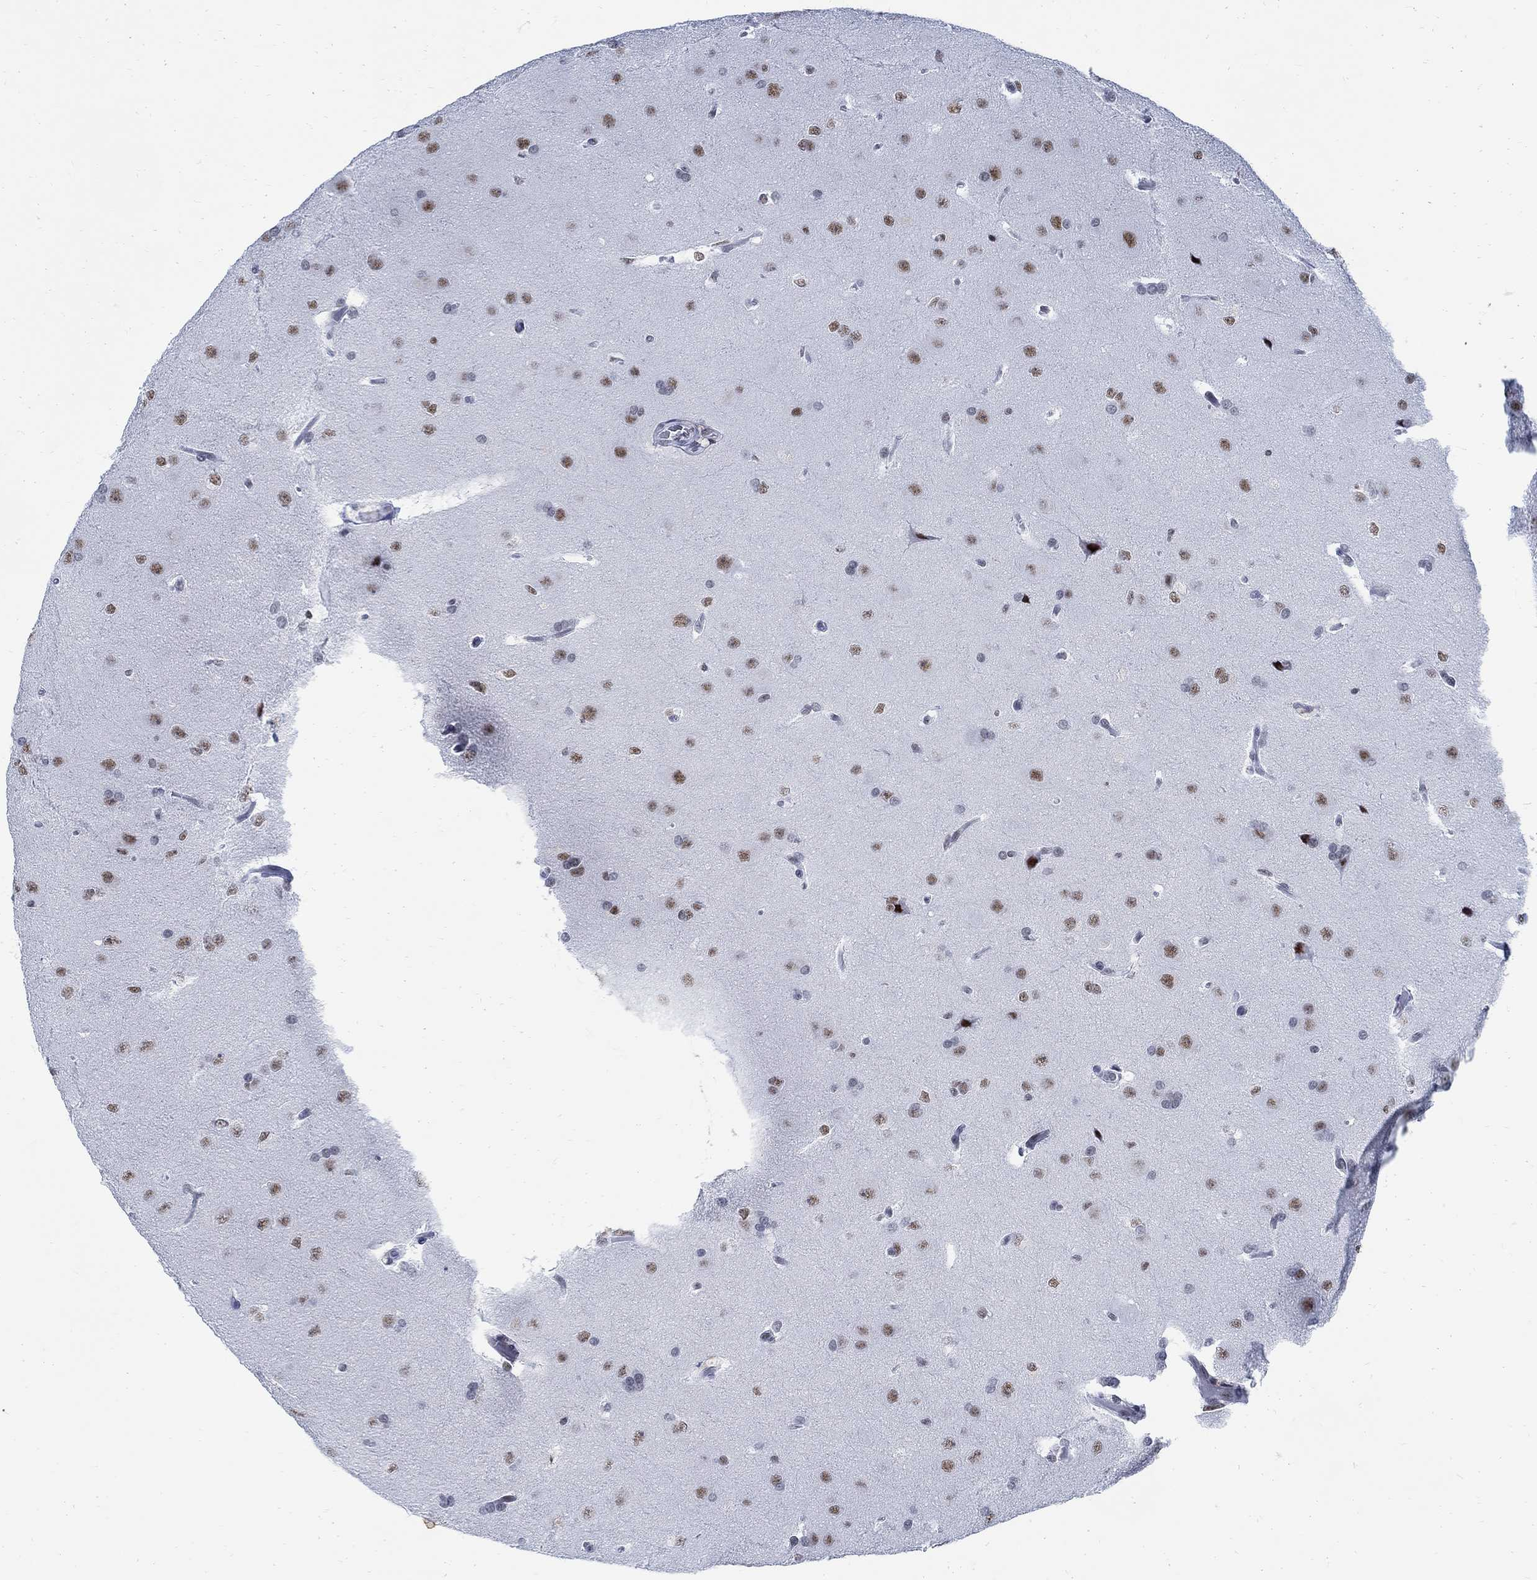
{"staining": {"intensity": "moderate", "quantity": ">75%", "location": "nuclear"}, "tissue": "glioma", "cell_type": "Tumor cells", "image_type": "cancer", "snomed": [{"axis": "morphology", "description": "Glioma, malignant, Low grade"}, {"axis": "topography", "description": "Brain"}], "caption": "Human glioma stained for a protein (brown) displays moderate nuclear positive expression in approximately >75% of tumor cells.", "gene": "DLK1", "patient": {"sex": "female", "age": 32}}